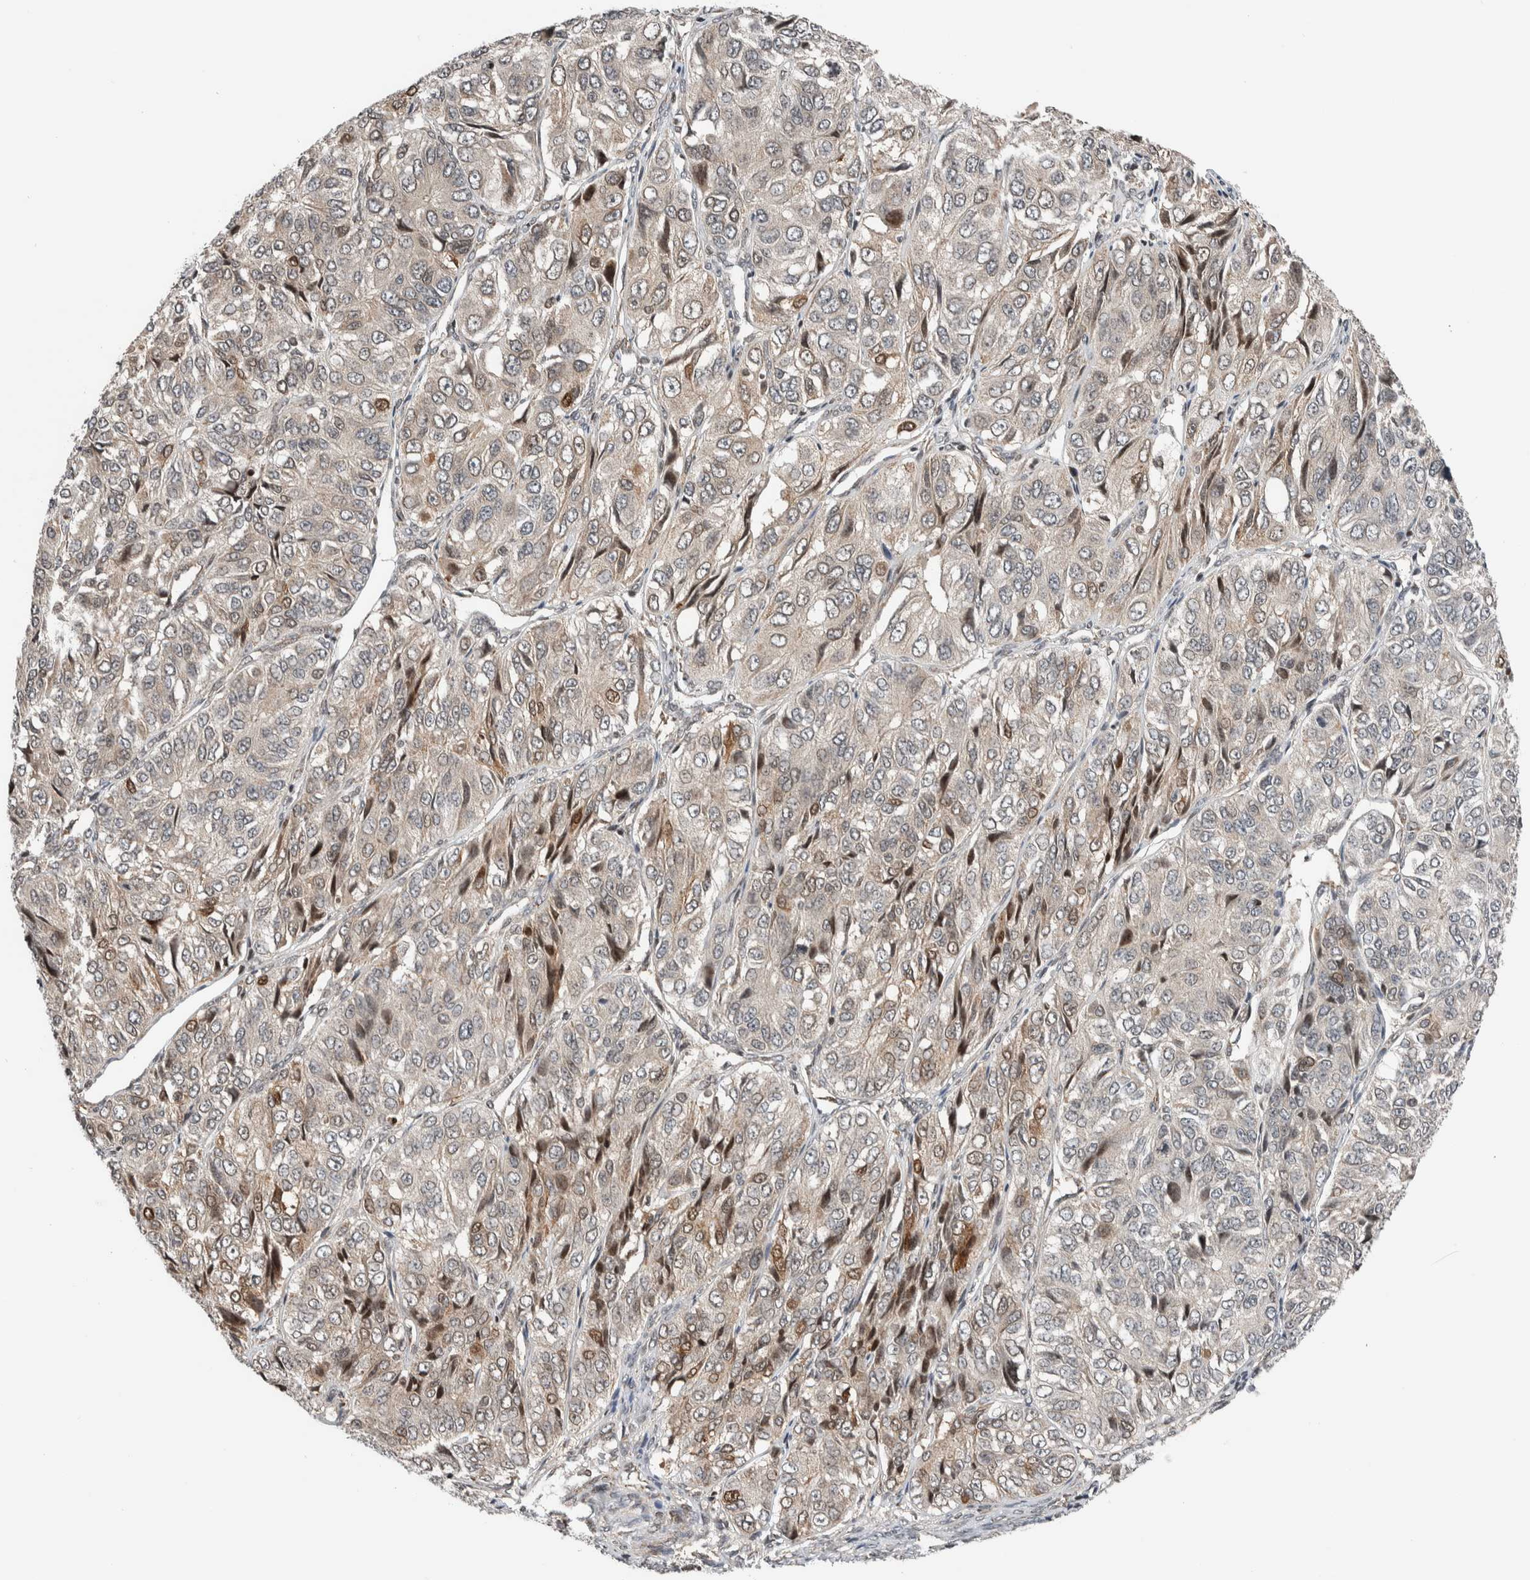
{"staining": {"intensity": "moderate", "quantity": "<25%", "location": "cytoplasmic/membranous,nuclear"}, "tissue": "ovarian cancer", "cell_type": "Tumor cells", "image_type": "cancer", "snomed": [{"axis": "morphology", "description": "Carcinoma, endometroid"}, {"axis": "topography", "description": "Ovary"}], "caption": "DAB immunohistochemical staining of ovarian cancer shows moderate cytoplasmic/membranous and nuclear protein expression in about <25% of tumor cells.", "gene": "NPLOC4", "patient": {"sex": "female", "age": 51}}